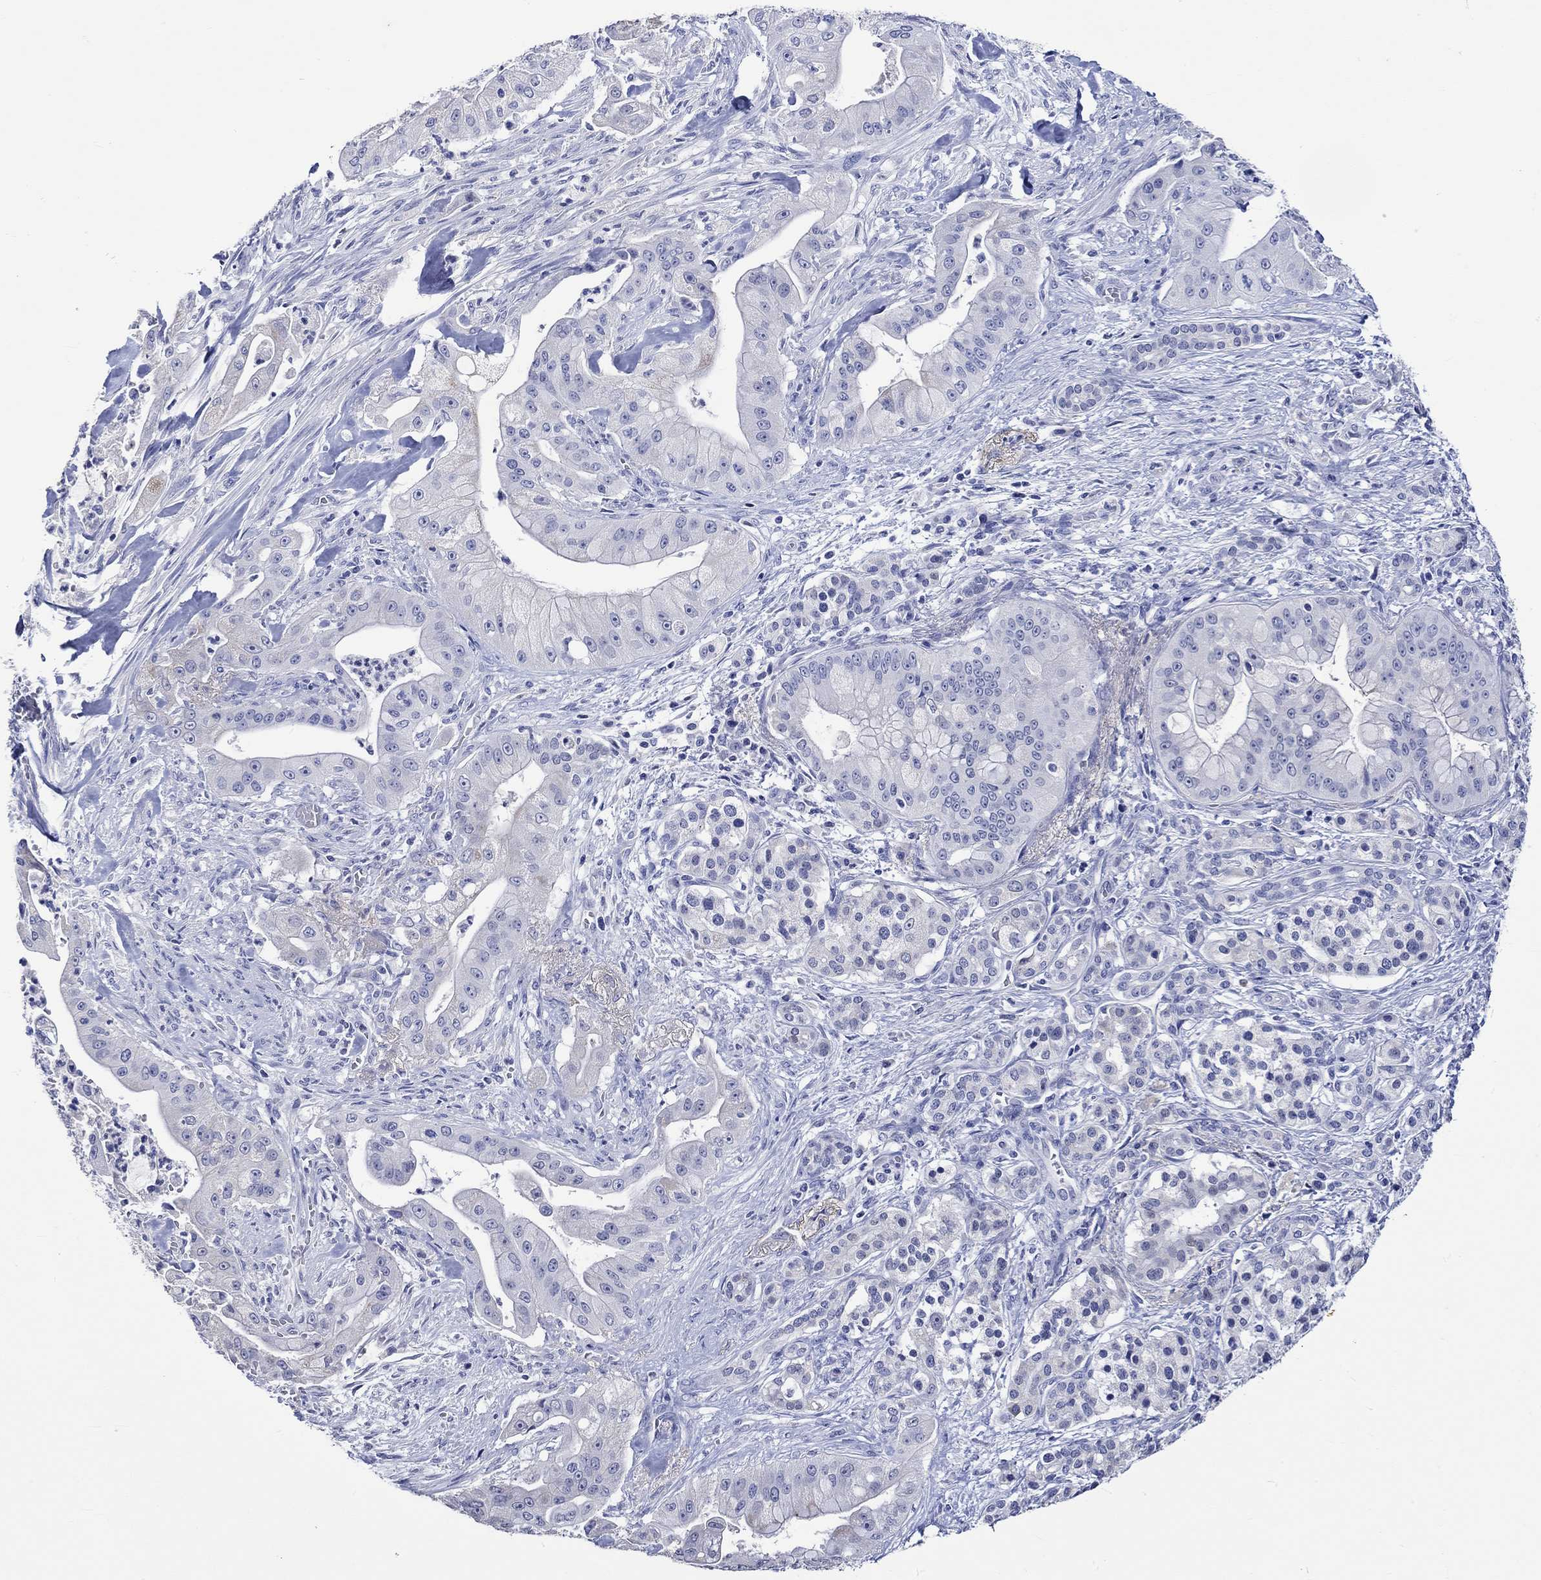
{"staining": {"intensity": "negative", "quantity": "none", "location": "none"}, "tissue": "pancreatic cancer", "cell_type": "Tumor cells", "image_type": "cancer", "snomed": [{"axis": "morphology", "description": "Normal tissue, NOS"}, {"axis": "morphology", "description": "Inflammation, NOS"}, {"axis": "morphology", "description": "Adenocarcinoma, NOS"}, {"axis": "topography", "description": "Pancreas"}], "caption": "DAB immunohistochemical staining of pancreatic cancer (adenocarcinoma) shows no significant staining in tumor cells. (IHC, brightfield microscopy, high magnification).", "gene": "KLHL35", "patient": {"sex": "male", "age": 57}}